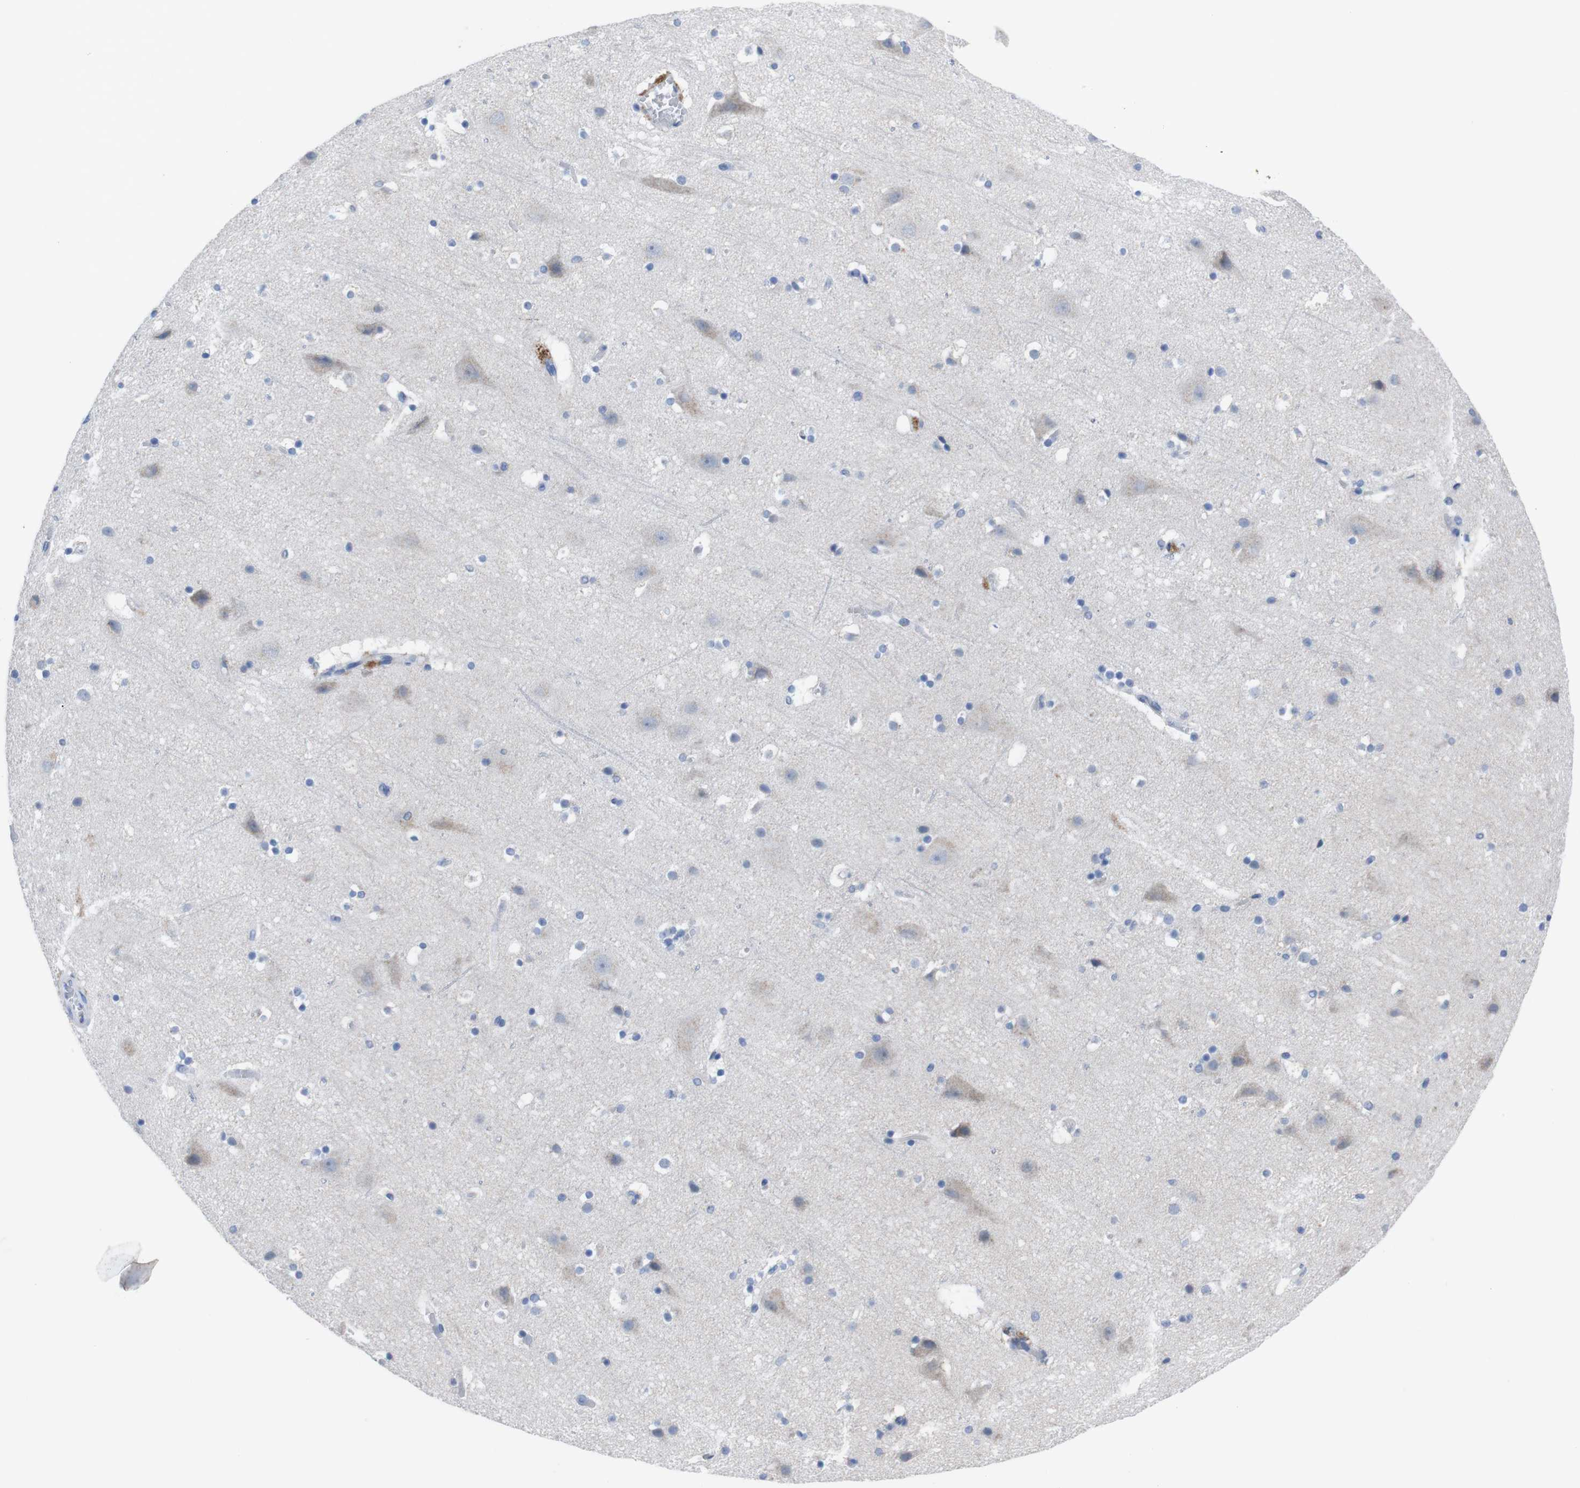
{"staining": {"intensity": "negative", "quantity": "none", "location": "none"}, "tissue": "cerebral cortex", "cell_type": "Endothelial cells", "image_type": "normal", "snomed": [{"axis": "morphology", "description": "Normal tissue, NOS"}, {"axis": "topography", "description": "Cerebral cortex"}], "caption": "High magnification brightfield microscopy of unremarkable cerebral cortex stained with DAB (brown) and counterstained with hematoxylin (blue): endothelial cells show no significant staining. Nuclei are stained in blue.", "gene": "IRF4", "patient": {"sex": "male", "age": 45}}